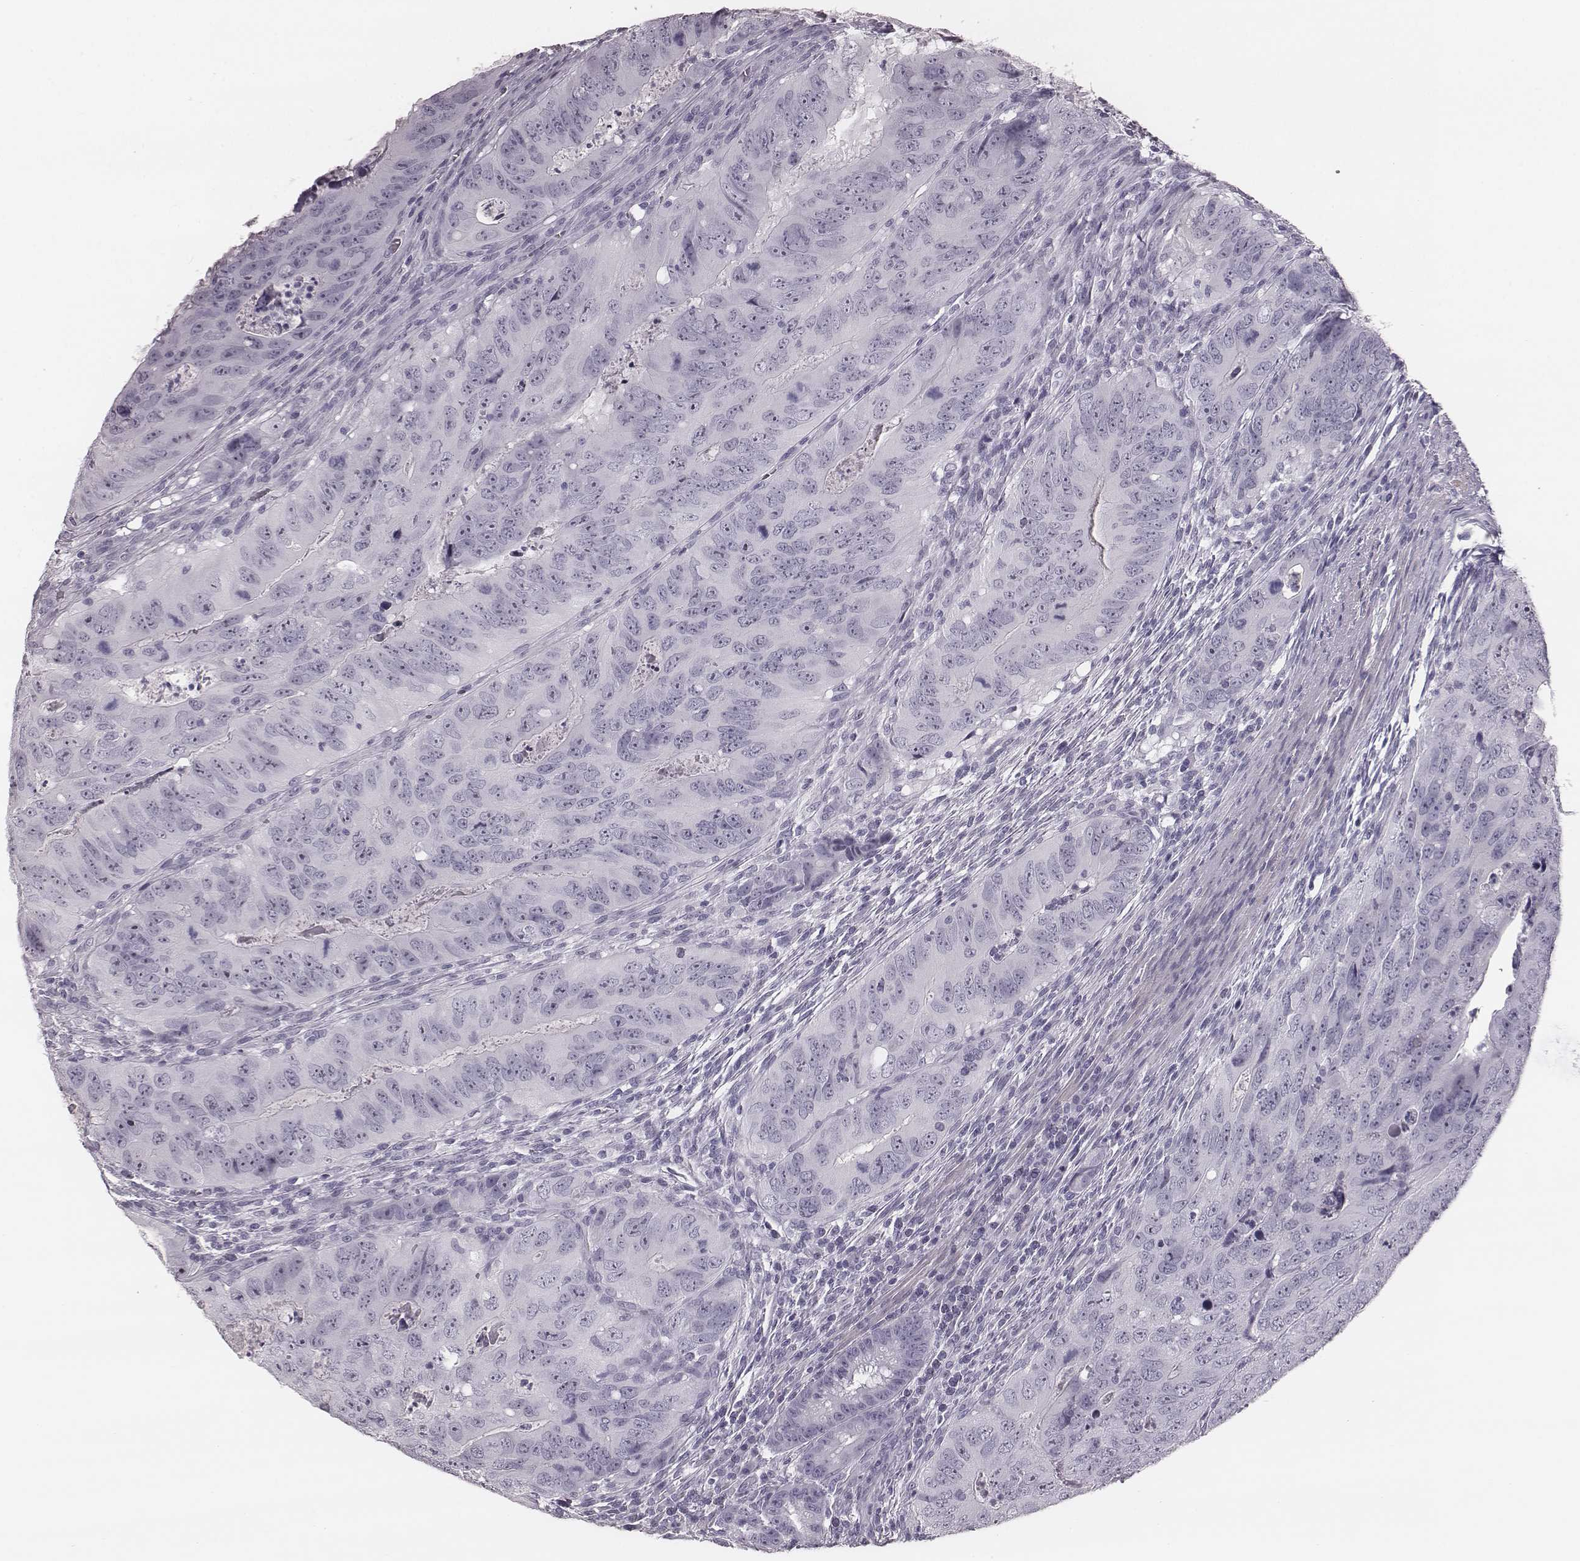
{"staining": {"intensity": "negative", "quantity": "none", "location": "none"}, "tissue": "colorectal cancer", "cell_type": "Tumor cells", "image_type": "cancer", "snomed": [{"axis": "morphology", "description": "Adenocarcinoma, NOS"}, {"axis": "topography", "description": "Colon"}], "caption": "An image of human colorectal adenocarcinoma is negative for staining in tumor cells.", "gene": "KRT74", "patient": {"sex": "male", "age": 79}}